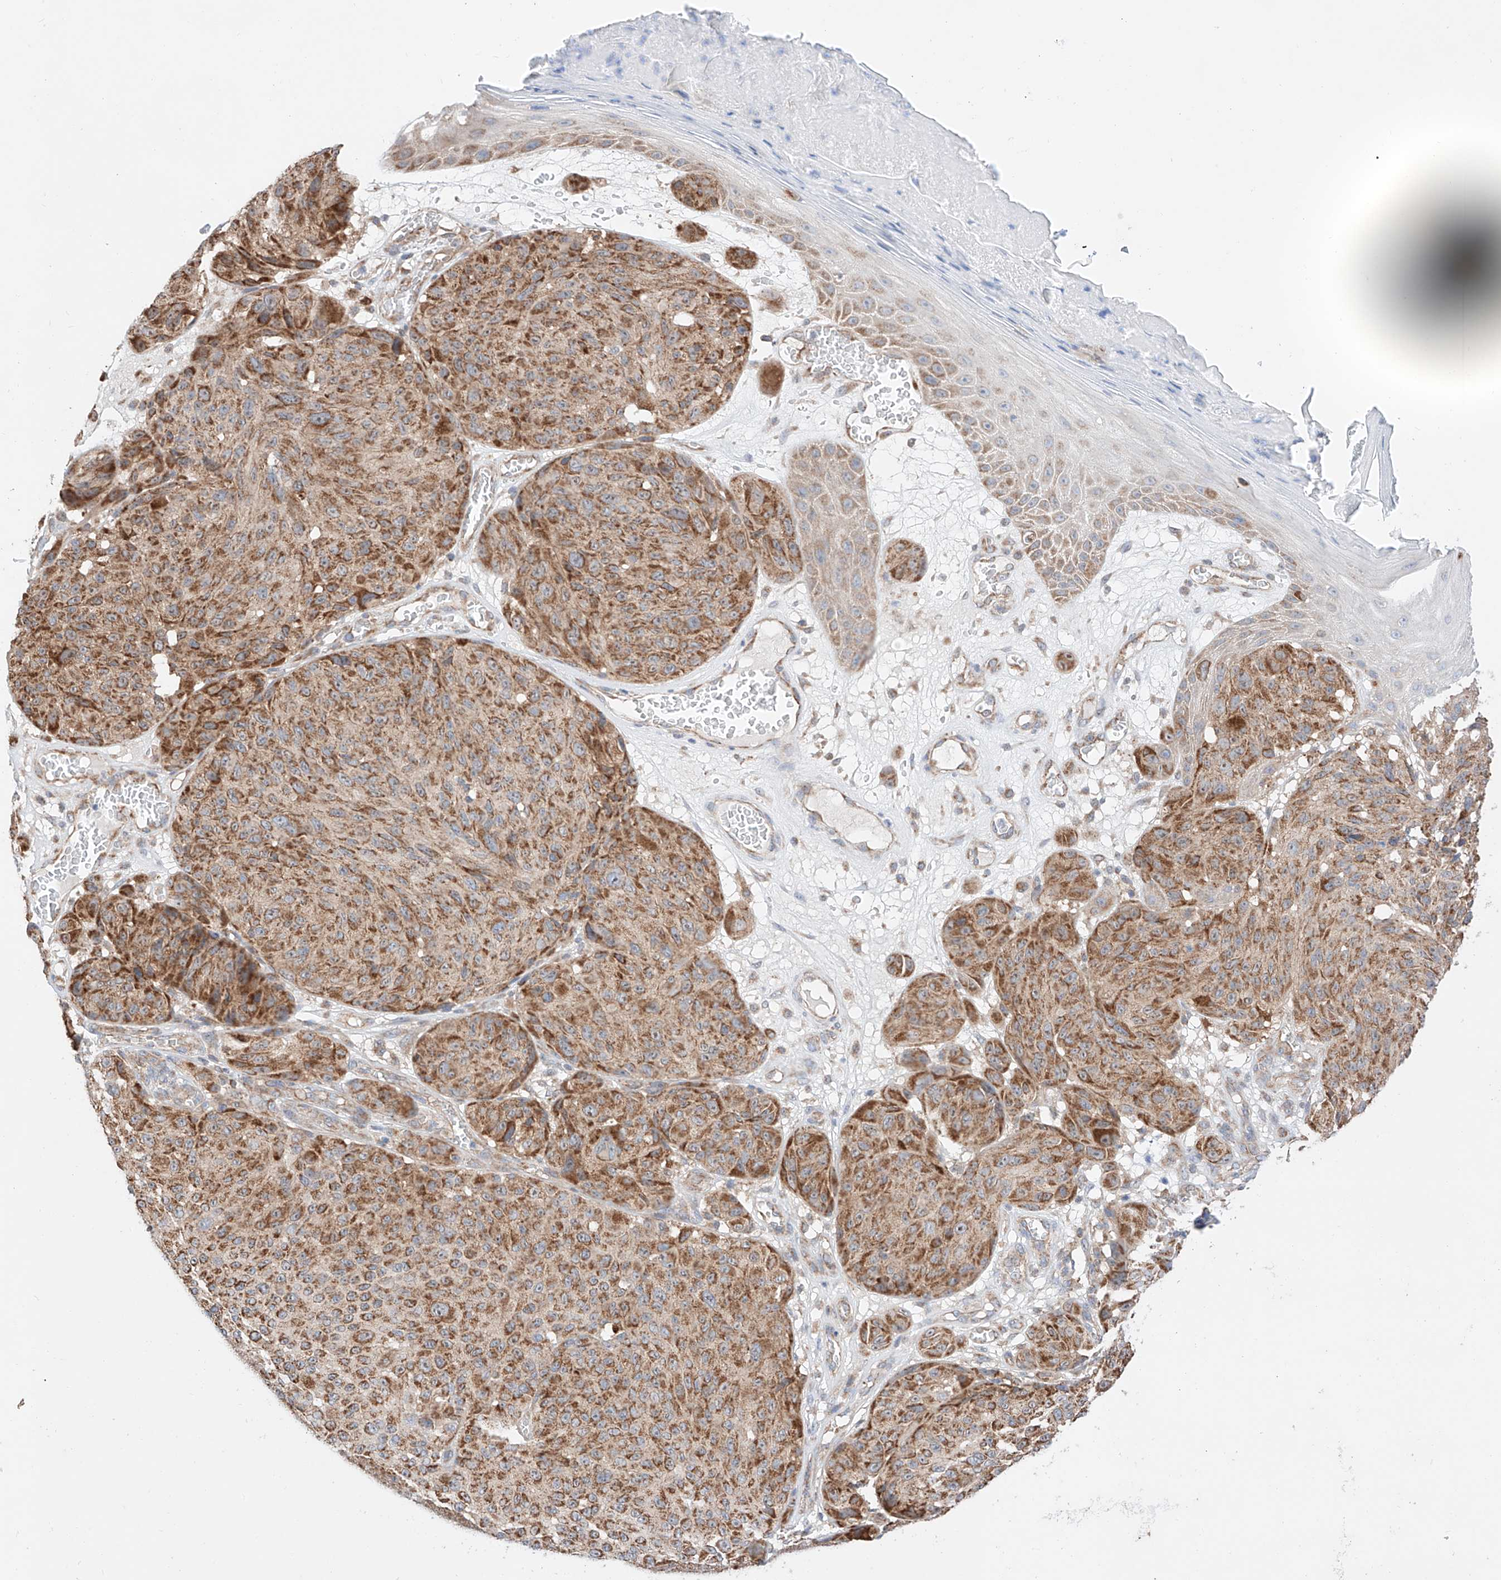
{"staining": {"intensity": "moderate", "quantity": ">75%", "location": "cytoplasmic/membranous"}, "tissue": "melanoma", "cell_type": "Tumor cells", "image_type": "cancer", "snomed": [{"axis": "morphology", "description": "Malignant melanoma, NOS"}, {"axis": "topography", "description": "Skin"}], "caption": "This is an image of immunohistochemistry (IHC) staining of malignant melanoma, which shows moderate positivity in the cytoplasmic/membranous of tumor cells.", "gene": "KTI12", "patient": {"sex": "male", "age": 83}}